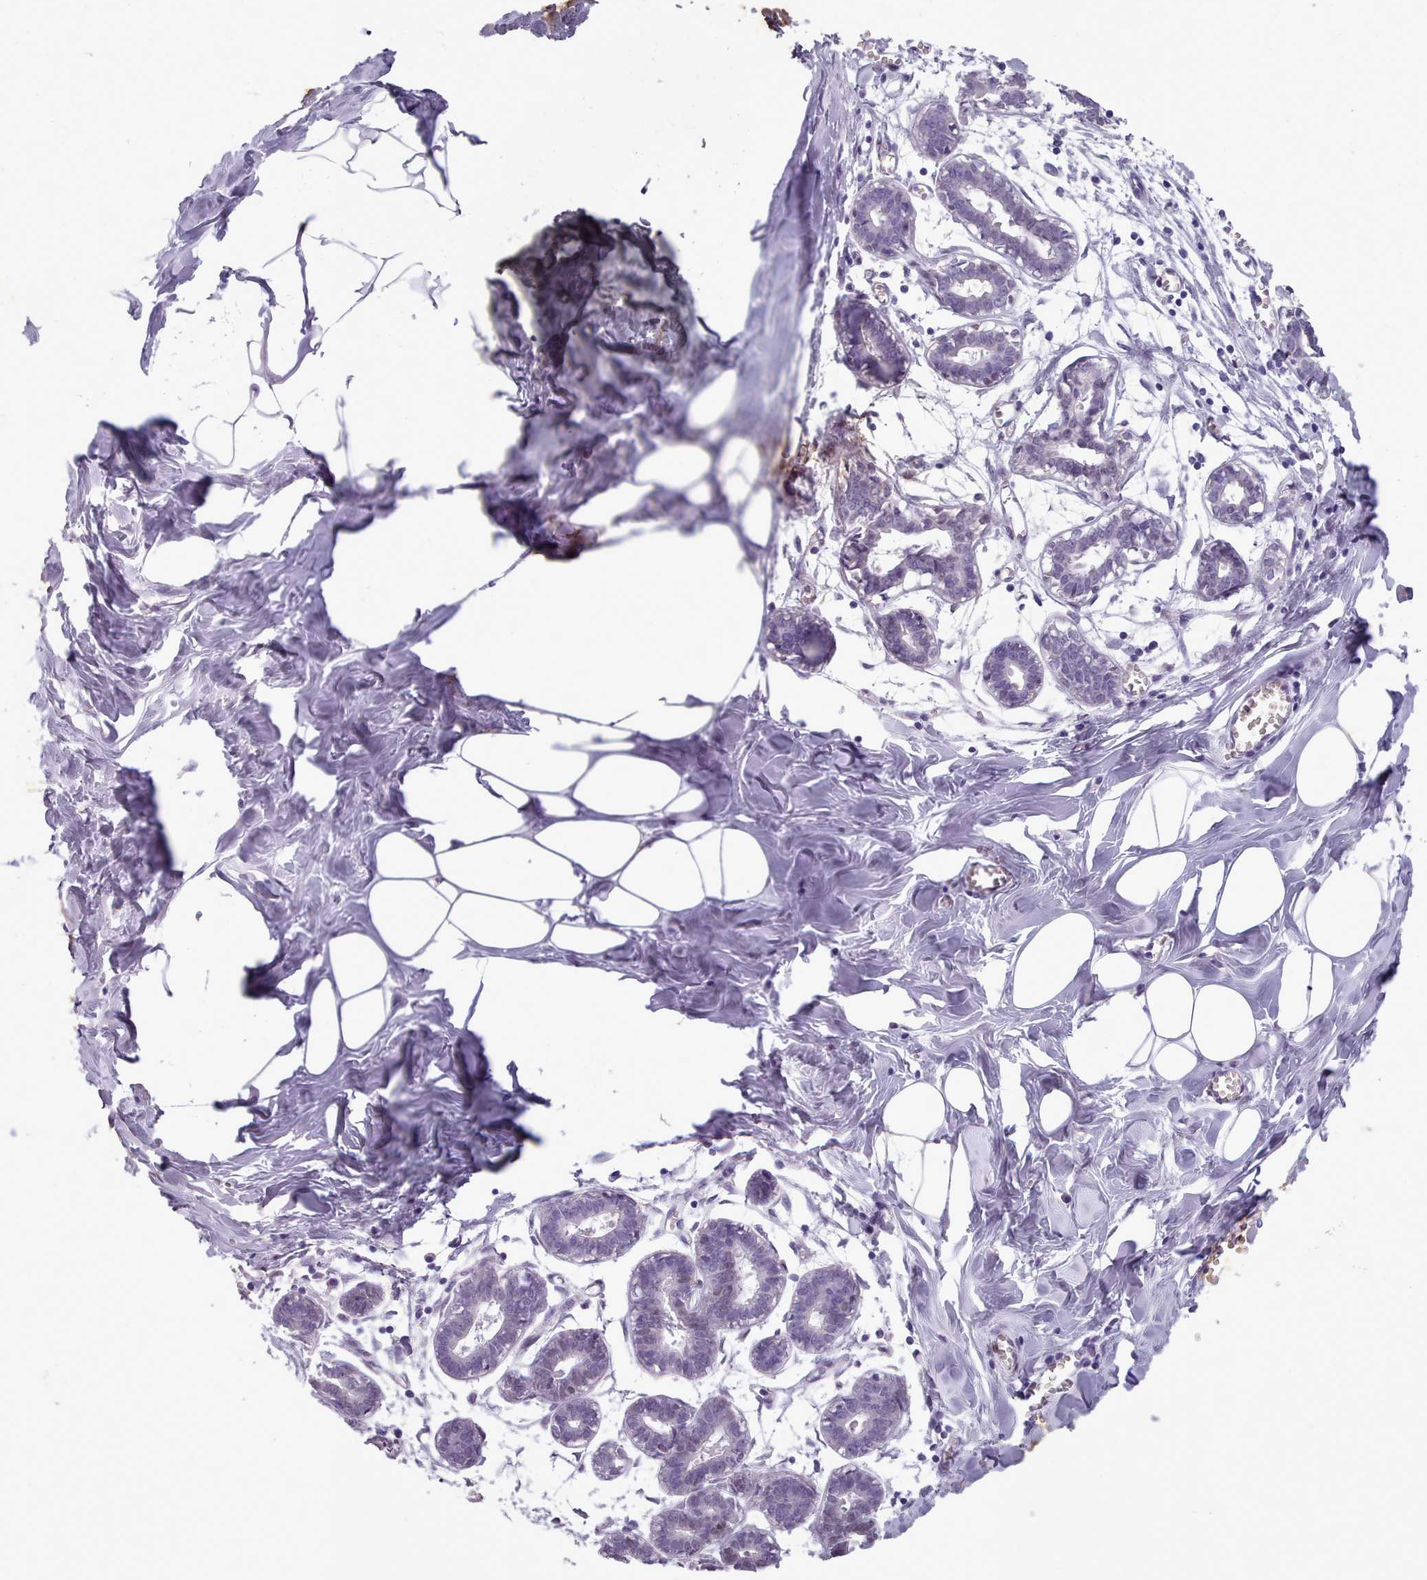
{"staining": {"intensity": "negative", "quantity": "none", "location": "none"}, "tissue": "breast", "cell_type": "Adipocytes", "image_type": "normal", "snomed": [{"axis": "morphology", "description": "Normal tissue, NOS"}, {"axis": "topography", "description": "Breast"}], "caption": "Immunohistochemistry (IHC) of normal human breast shows no positivity in adipocytes.", "gene": "KCNT2", "patient": {"sex": "female", "age": 27}}